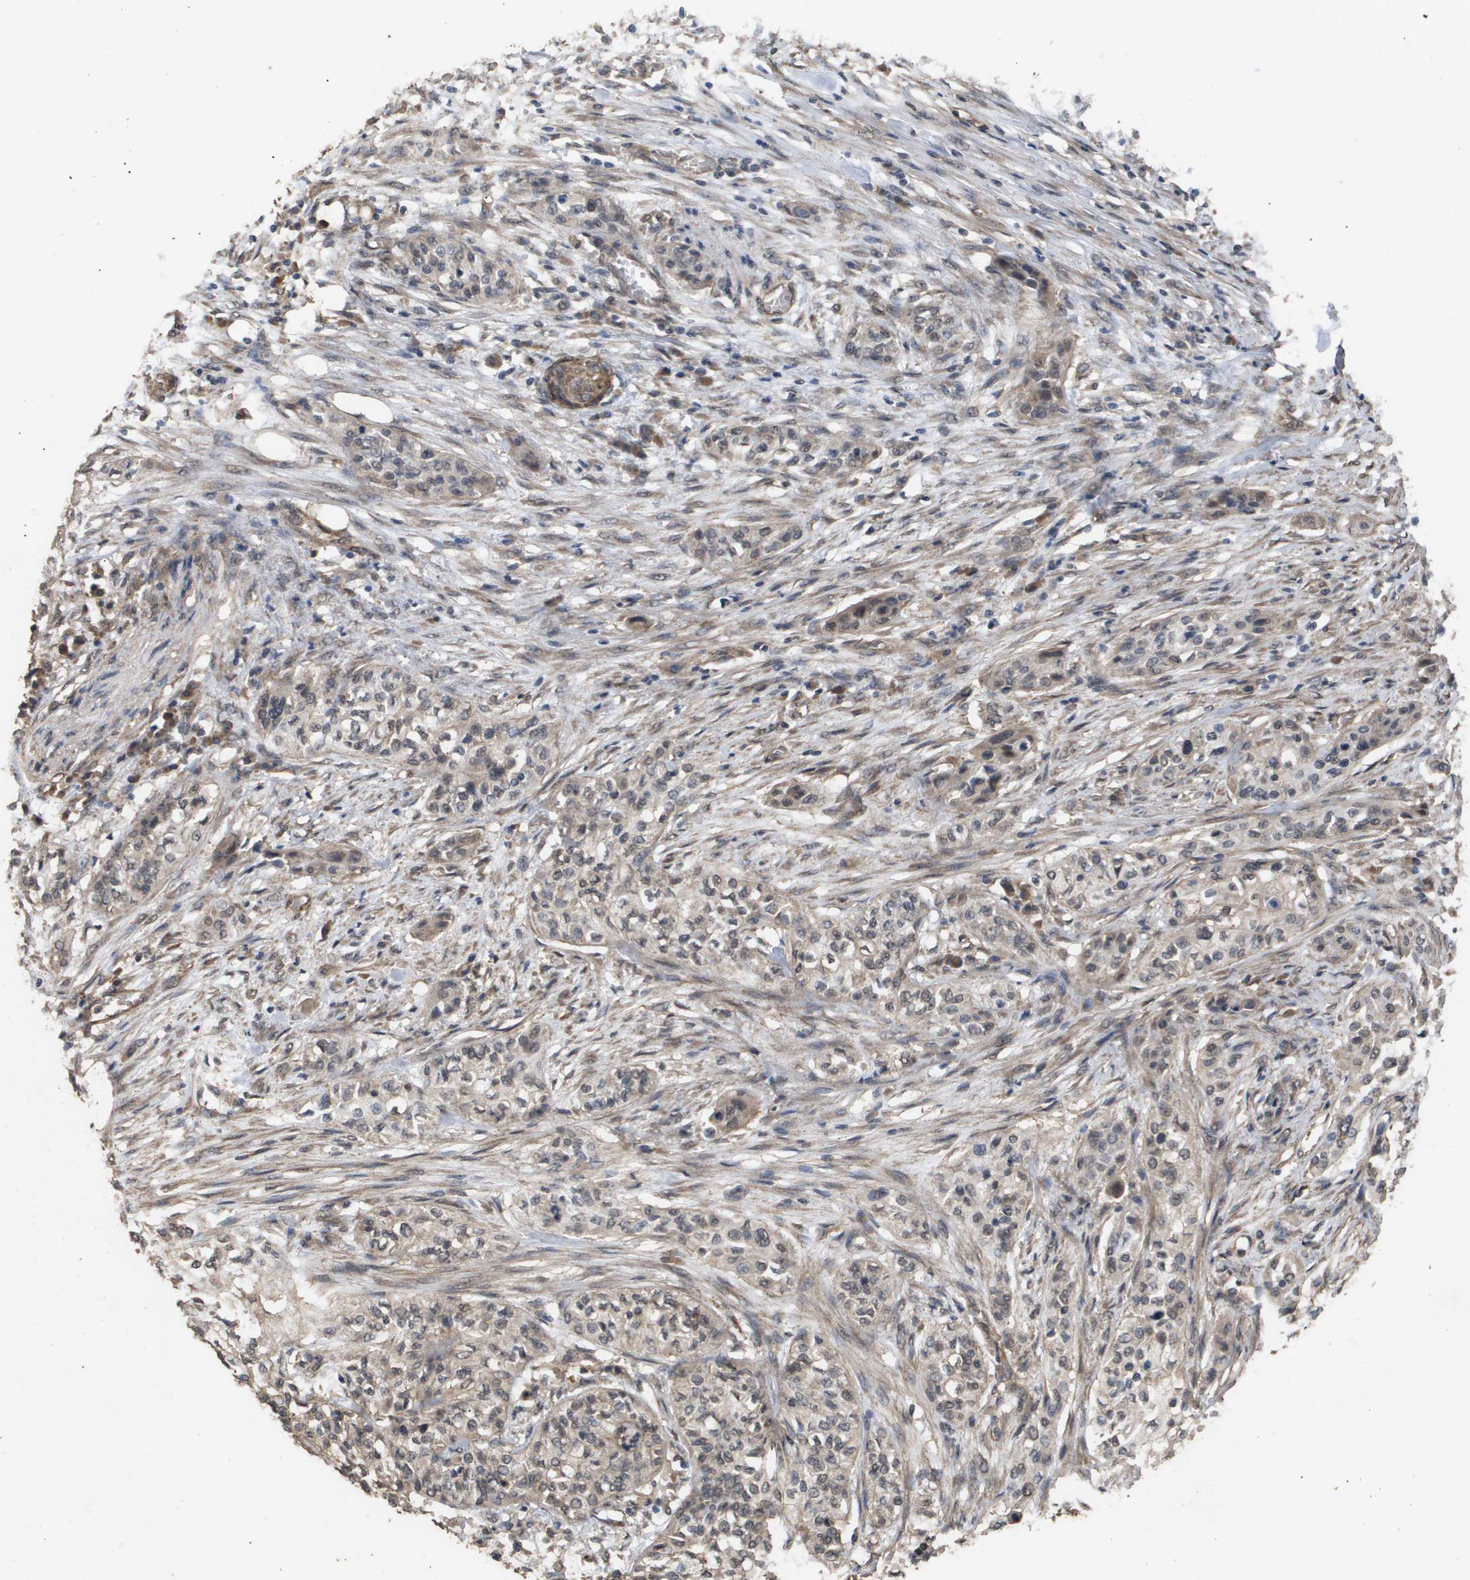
{"staining": {"intensity": "moderate", "quantity": "25%-75%", "location": "cytoplasmic/membranous"}, "tissue": "urothelial cancer", "cell_type": "Tumor cells", "image_type": "cancer", "snomed": [{"axis": "morphology", "description": "Urothelial carcinoma, High grade"}, {"axis": "topography", "description": "Urinary bladder"}], "caption": "Moderate cytoplasmic/membranous protein staining is present in approximately 25%-75% of tumor cells in urothelial cancer.", "gene": "CUL5", "patient": {"sex": "male", "age": 74}}